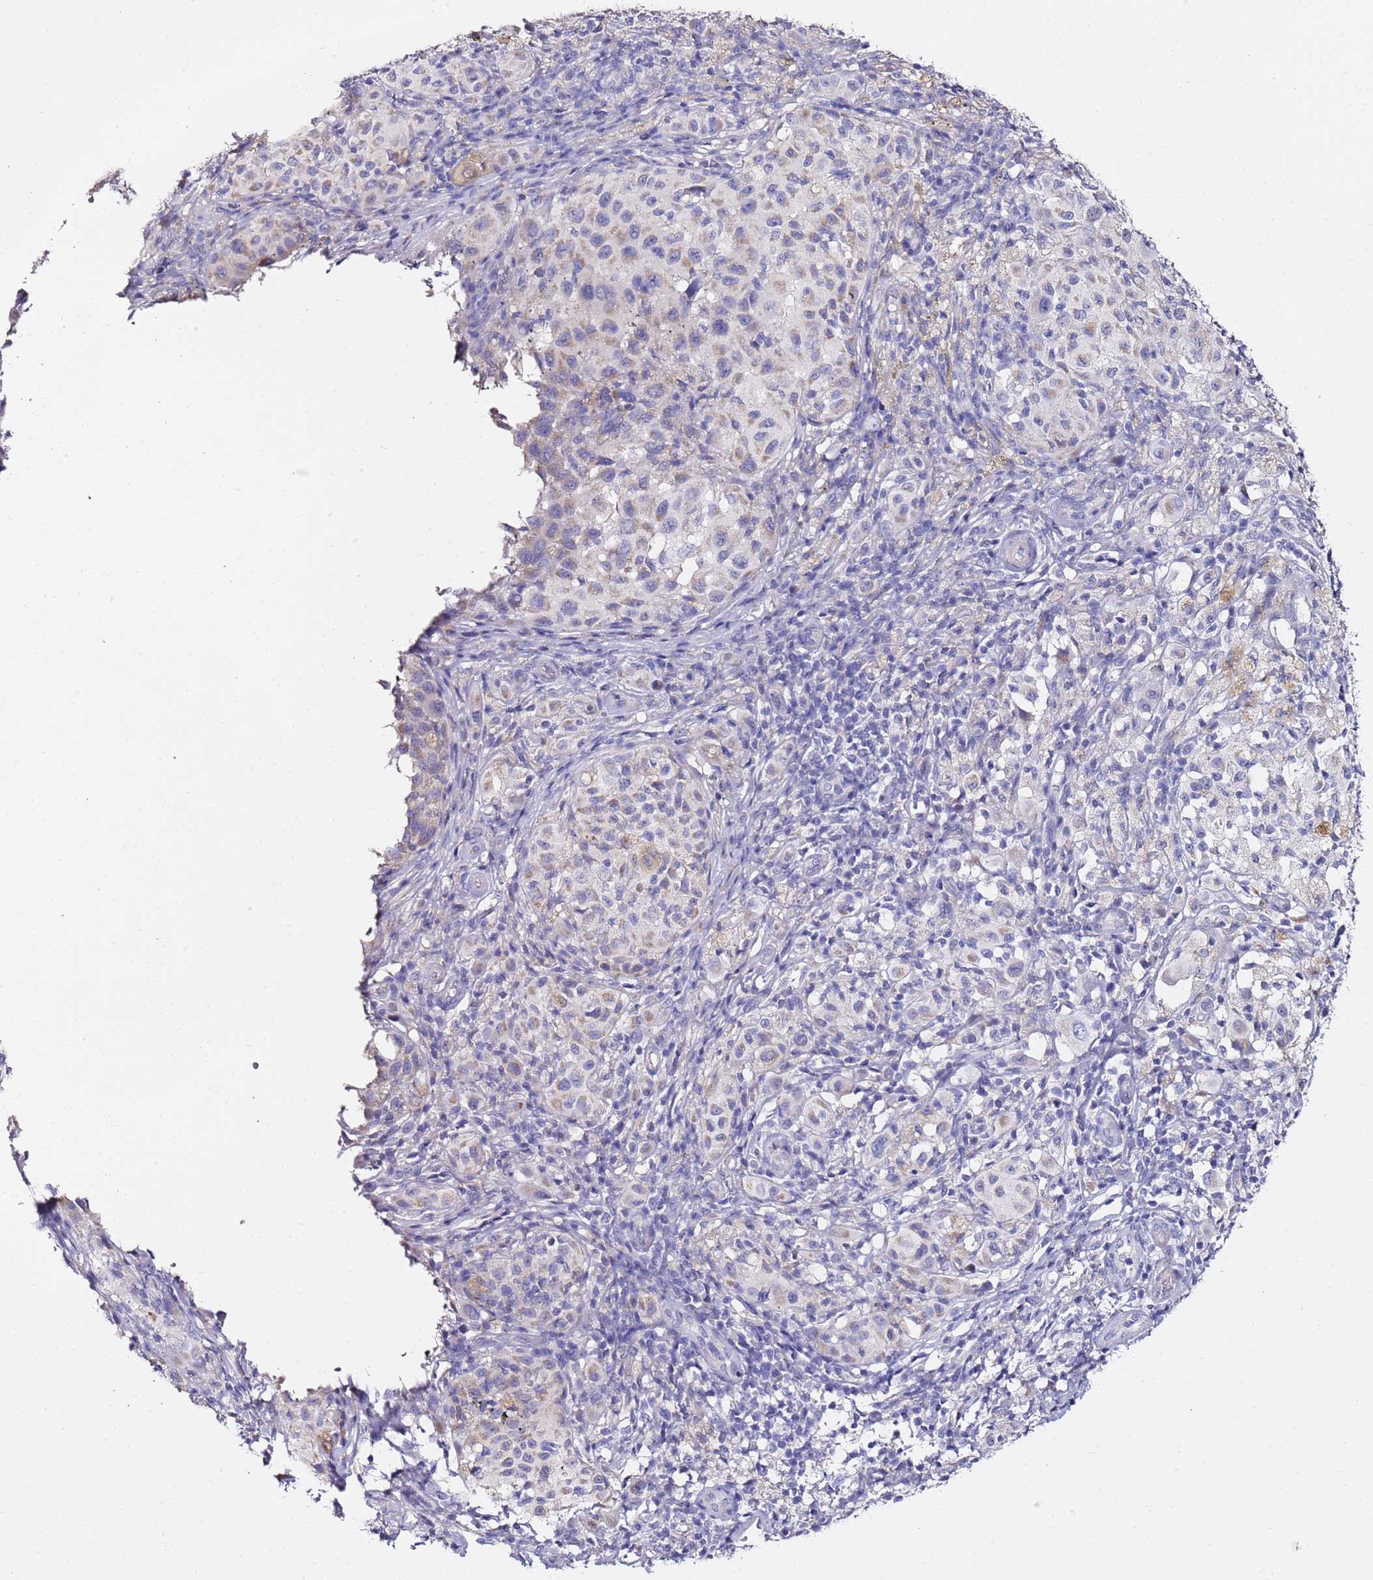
{"staining": {"intensity": "weak", "quantity": "<25%", "location": "cytoplasmic/membranous"}, "tissue": "melanoma", "cell_type": "Tumor cells", "image_type": "cancer", "snomed": [{"axis": "morphology", "description": "Malignant melanoma, NOS"}, {"axis": "topography", "description": "Skin"}], "caption": "IHC photomicrograph of human malignant melanoma stained for a protein (brown), which reveals no staining in tumor cells.", "gene": "MYBPC3", "patient": {"sex": "male", "age": 68}}